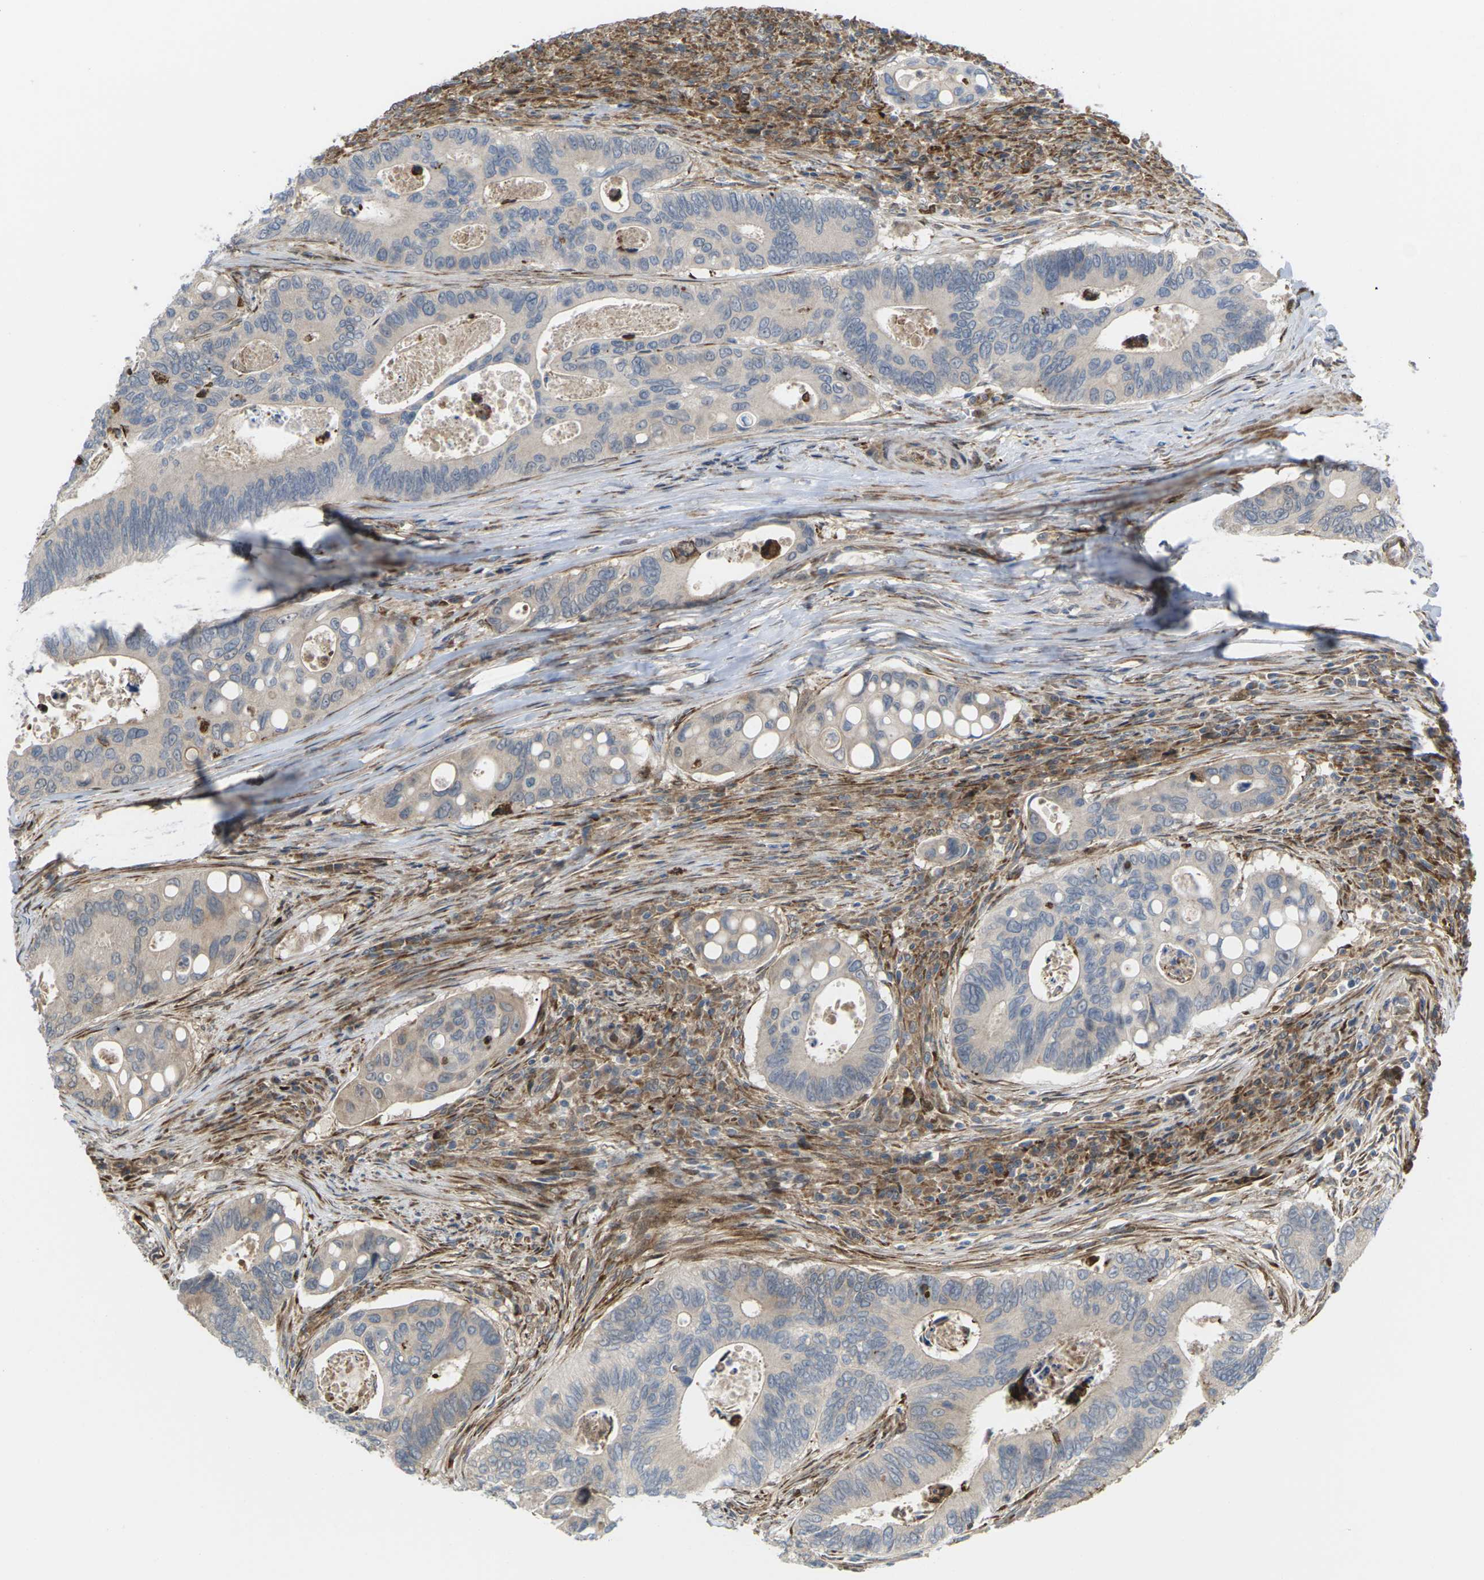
{"staining": {"intensity": "weak", "quantity": "<25%", "location": "cytoplasmic/membranous"}, "tissue": "colorectal cancer", "cell_type": "Tumor cells", "image_type": "cancer", "snomed": [{"axis": "morphology", "description": "Inflammation, NOS"}, {"axis": "morphology", "description": "Adenocarcinoma, NOS"}, {"axis": "topography", "description": "Colon"}], "caption": "There is no significant expression in tumor cells of colorectal adenocarcinoma. Nuclei are stained in blue.", "gene": "ROBO1", "patient": {"sex": "male", "age": 72}}